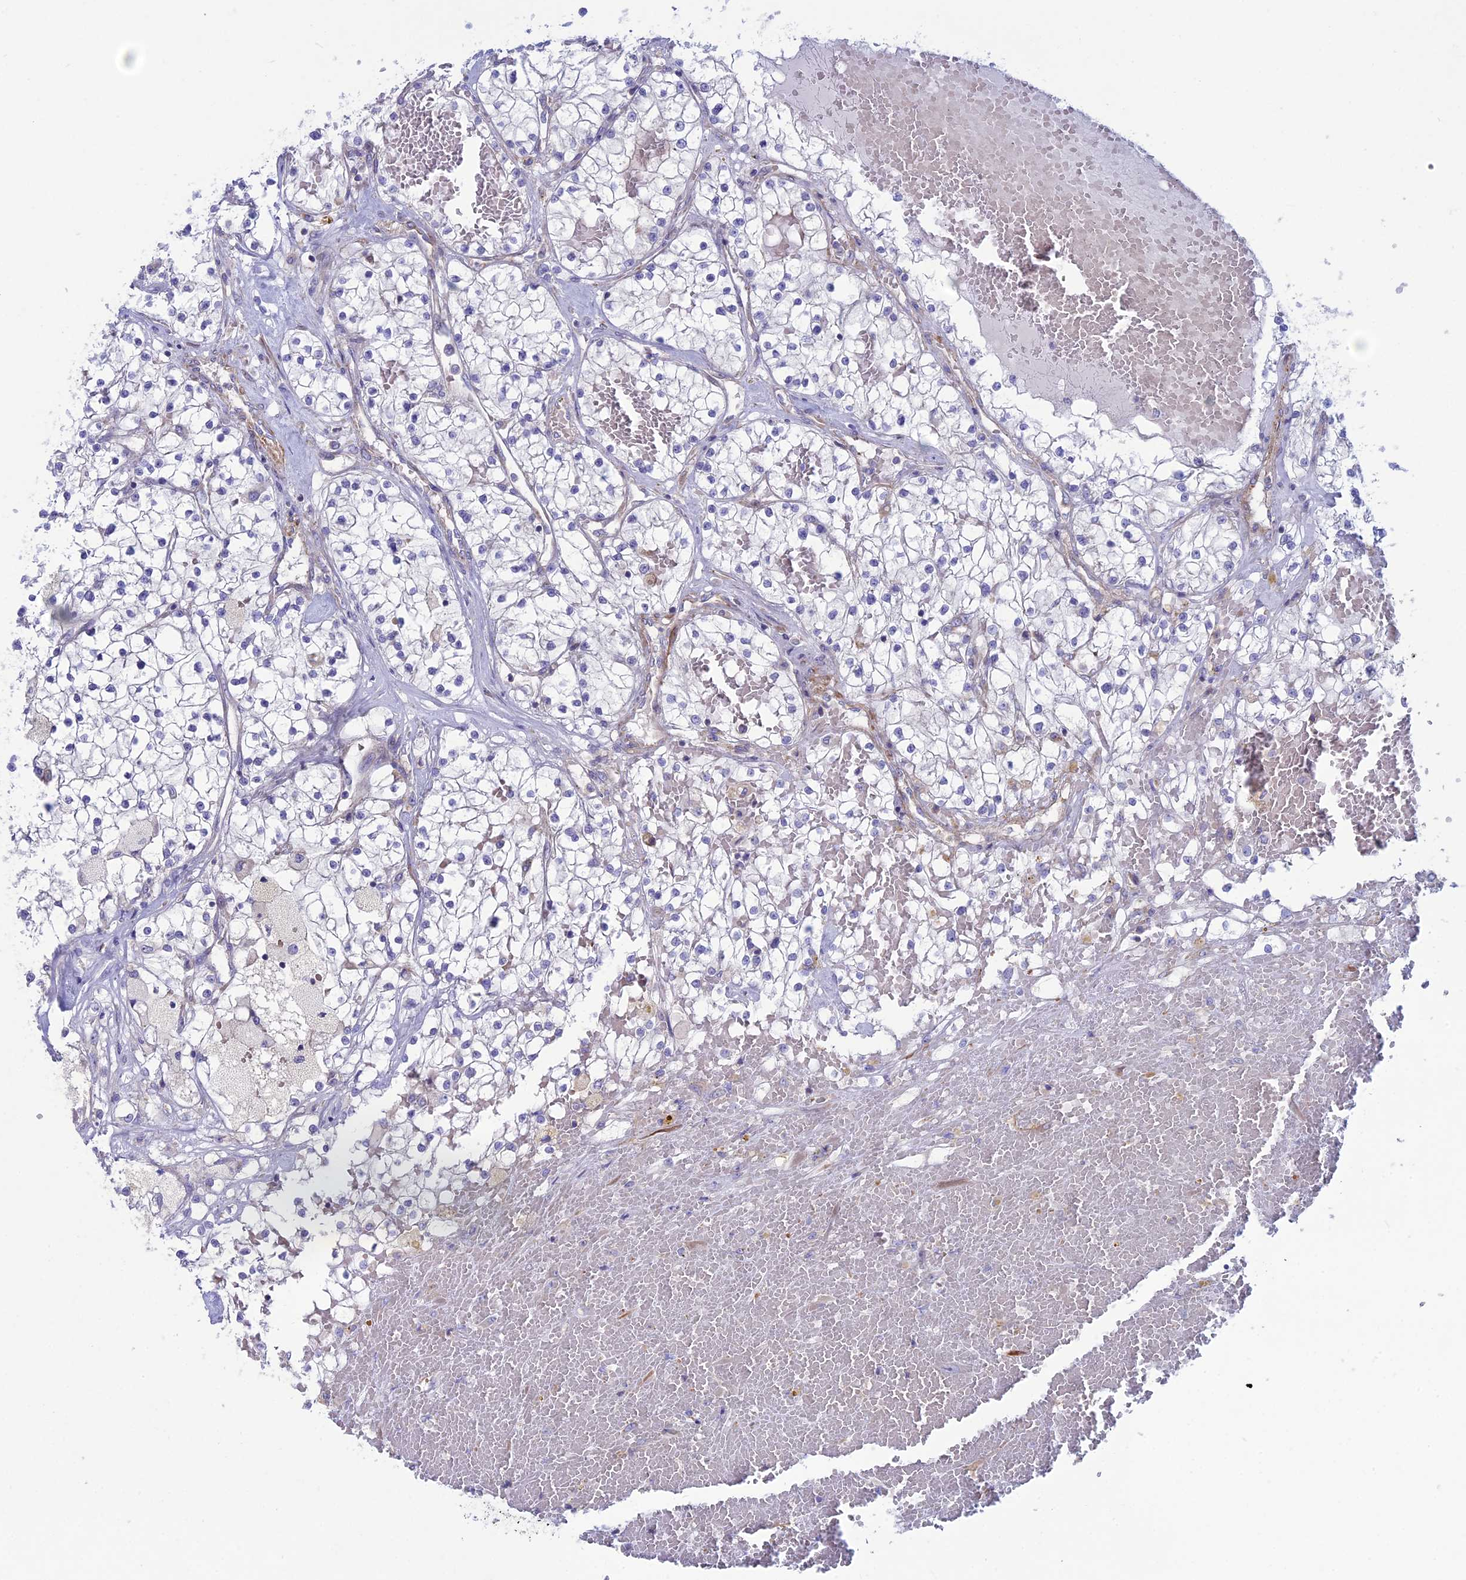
{"staining": {"intensity": "negative", "quantity": "none", "location": "none"}, "tissue": "renal cancer", "cell_type": "Tumor cells", "image_type": "cancer", "snomed": [{"axis": "morphology", "description": "Normal tissue, NOS"}, {"axis": "morphology", "description": "Adenocarcinoma, NOS"}, {"axis": "topography", "description": "Kidney"}], "caption": "Immunohistochemical staining of human adenocarcinoma (renal) exhibits no significant expression in tumor cells.", "gene": "MYO5B", "patient": {"sex": "male", "age": 68}}